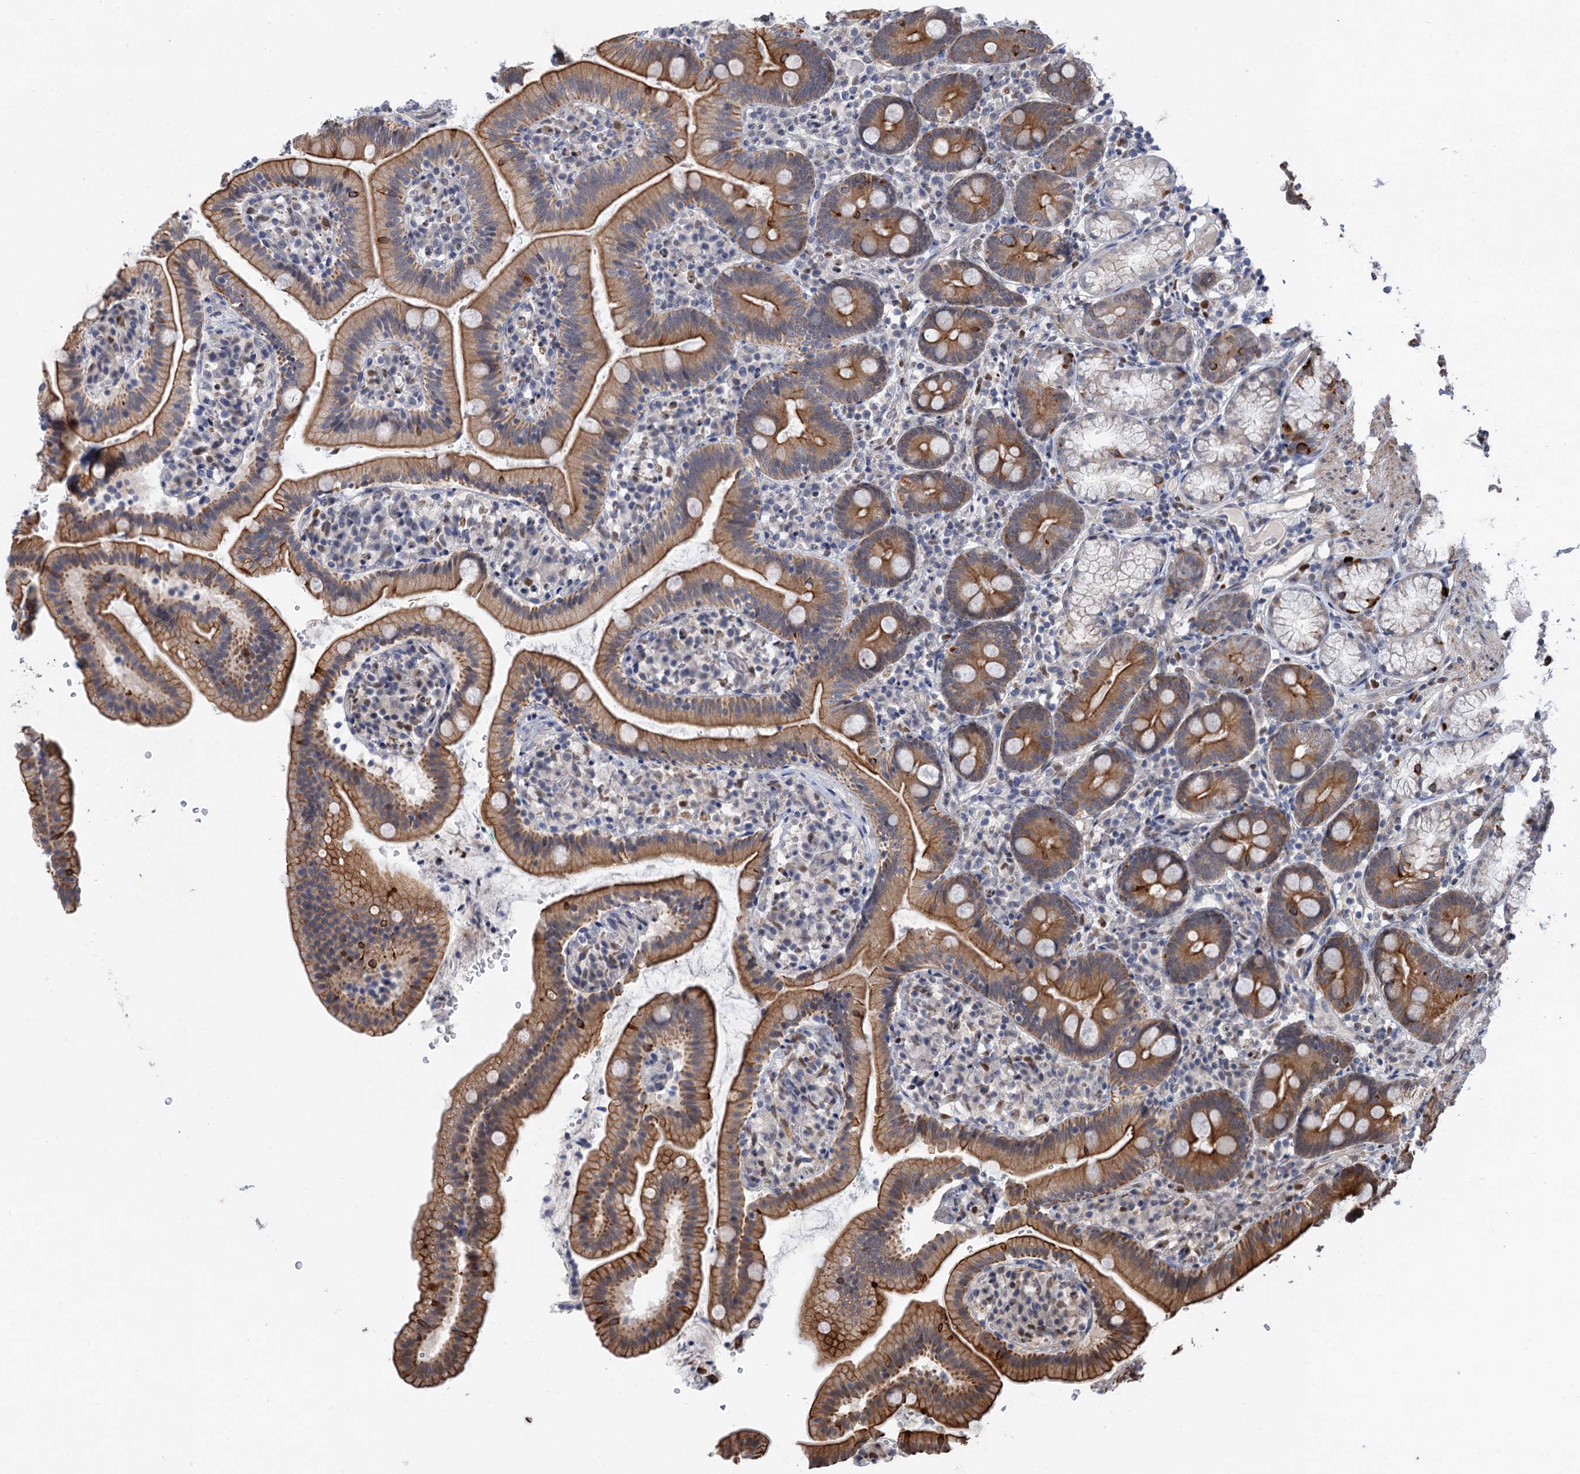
{"staining": {"intensity": "moderate", "quantity": "25%-75%", "location": "cytoplasmic/membranous"}, "tissue": "duodenum", "cell_type": "Glandular cells", "image_type": "normal", "snomed": [{"axis": "morphology", "description": "Normal tissue, NOS"}, {"axis": "topography", "description": "Duodenum"}], "caption": "The immunohistochemical stain highlights moderate cytoplasmic/membranous staining in glandular cells of unremarkable duodenum. The staining was performed using DAB (3,3'-diaminobenzidine) to visualize the protein expression in brown, while the nuclei were stained in blue with hematoxylin (Magnification: 20x).", "gene": "TTC31", "patient": {"sex": "female", "age": 67}}